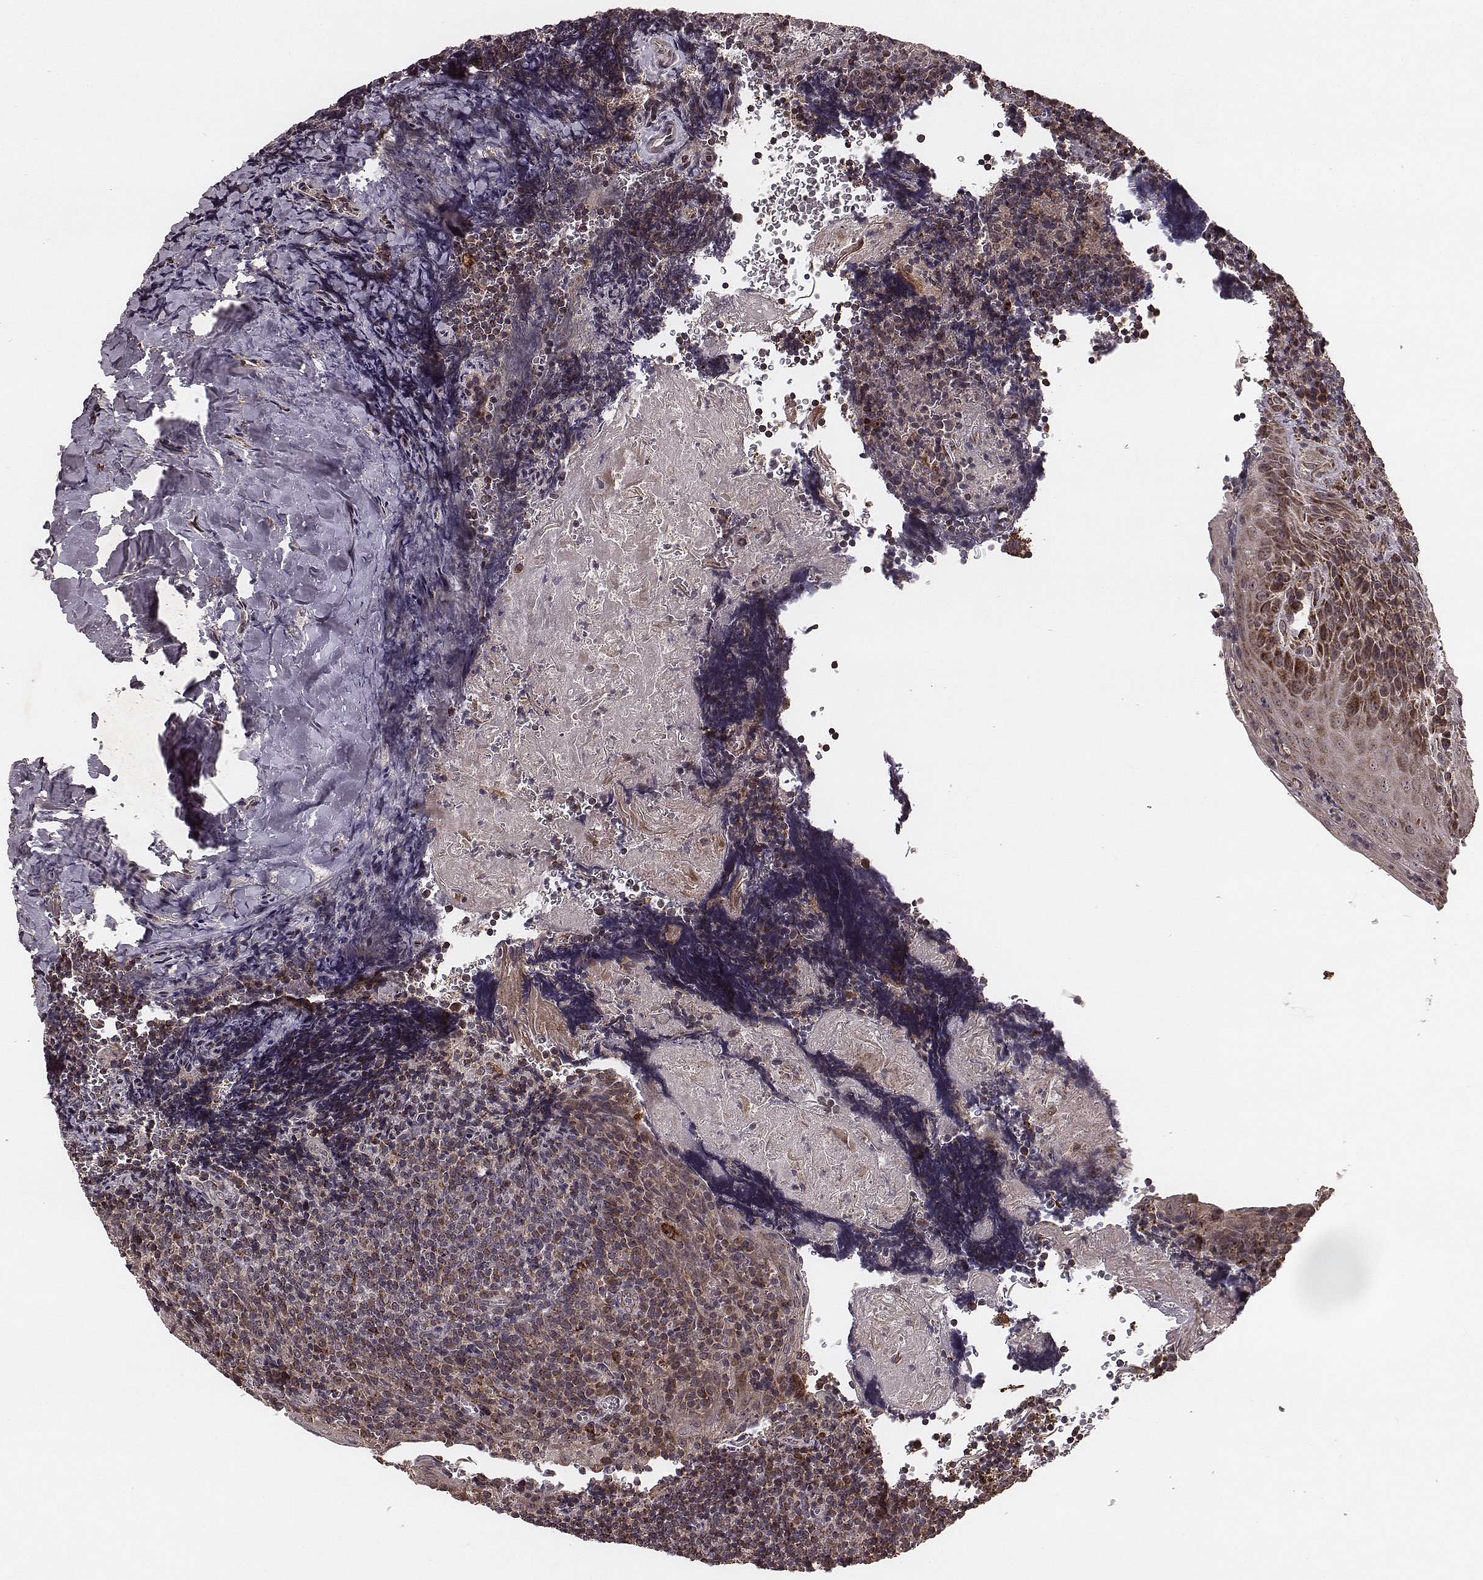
{"staining": {"intensity": "strong", "quantity": "<25%", "location": "cytoplasmic/membranous"}, "tissue": "tonsil", "cell_type": "Germinal center cells", "image_type": "normal", "snomed": [{"axis": "morphology", "description": "Normal tissue, NOS"}, {"axis": "morphology", "description": "Inflammation, NOS"}, {"axis": "topography", "description": "Tonsil"}], "caption": "Brown immunohistochemical staining in normal human tonsil shows strong cytoplasmic/membranous expression in approximately <25% of germinal center cells.", "gene": "ZDHHC21", "patient": {"sex": "female", "age": 31}}